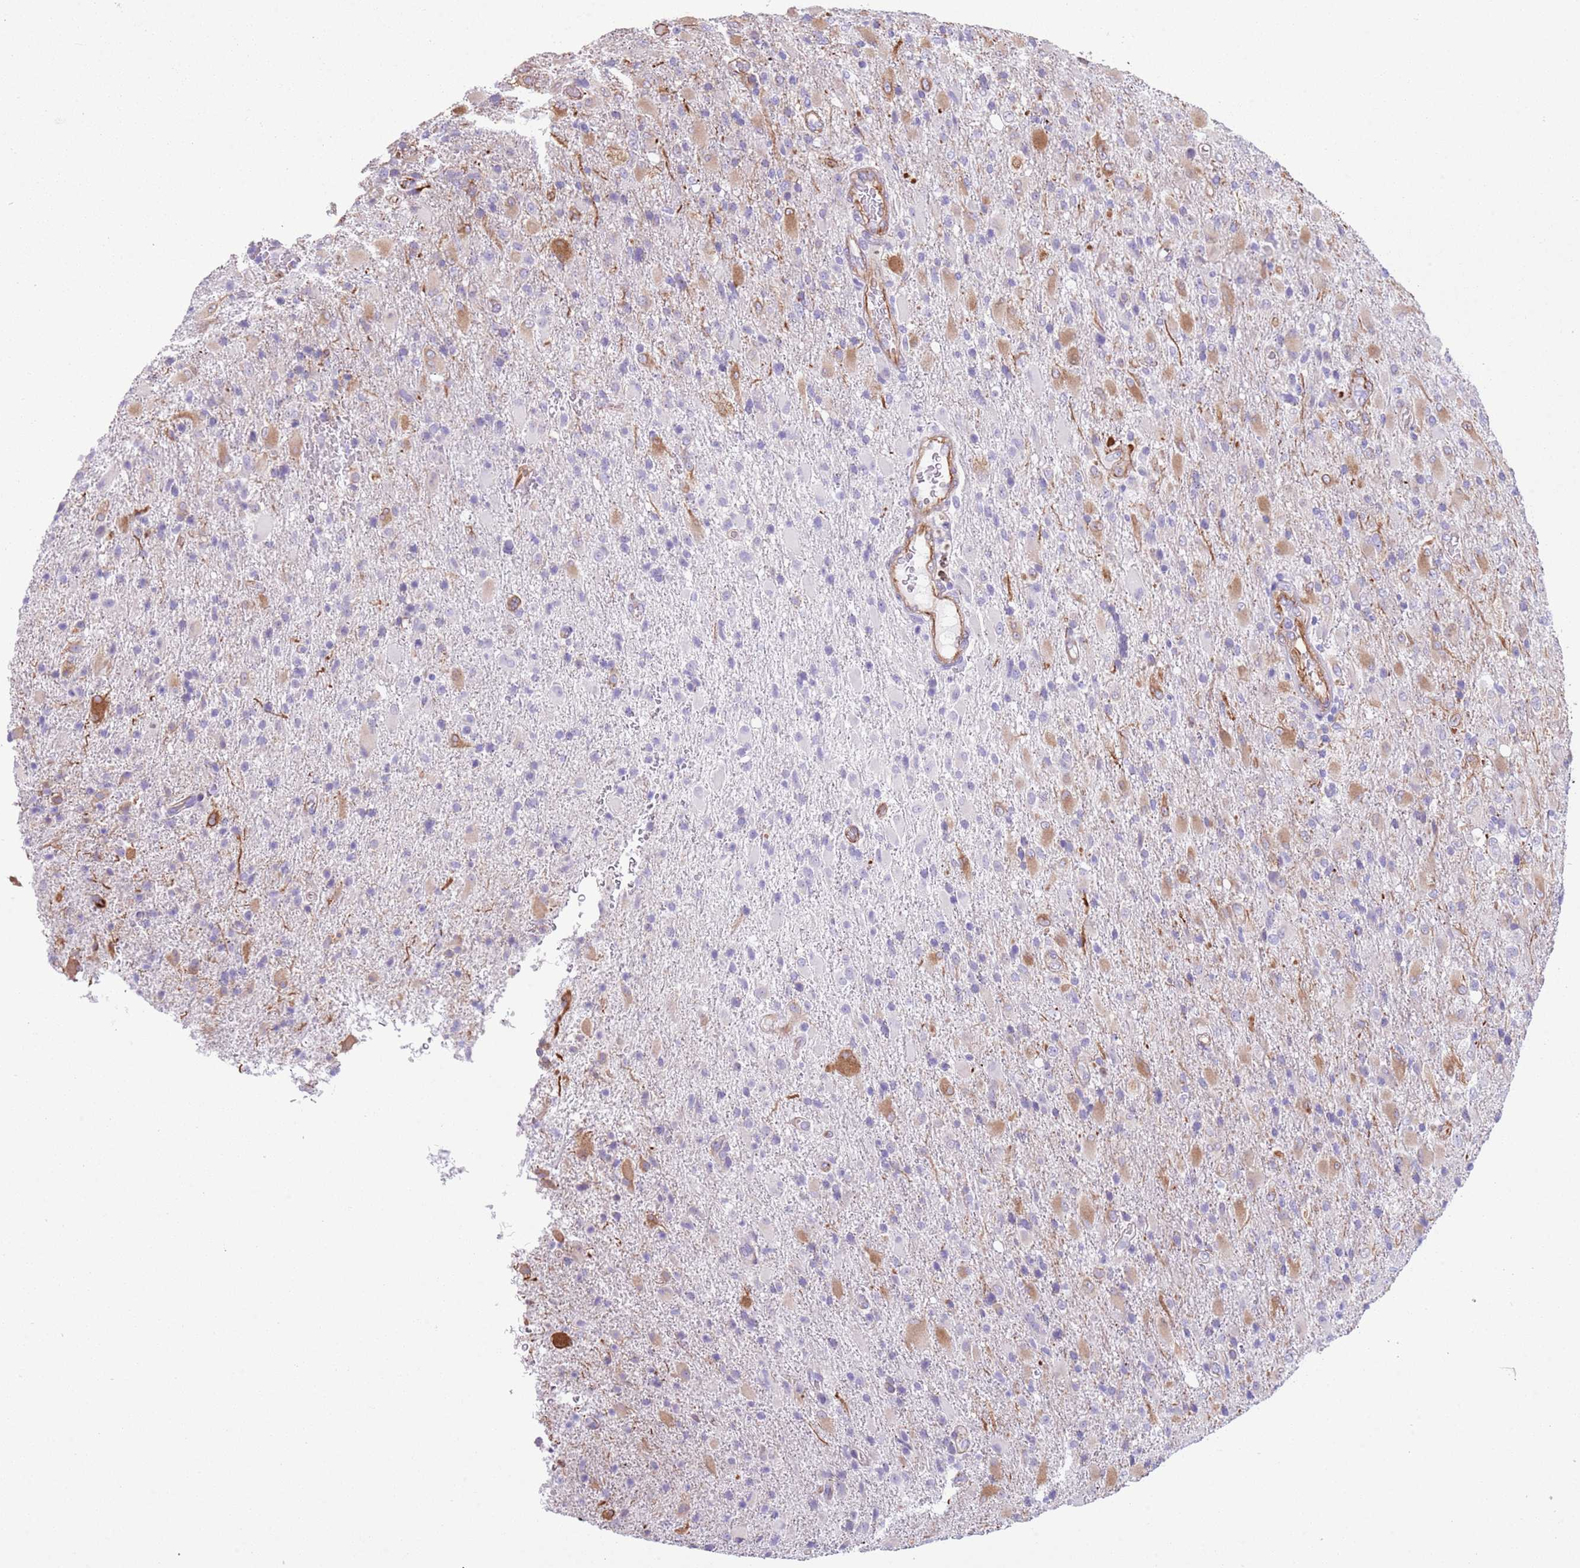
{"staining": {"intensity": "moderate", "quantity": "<25%", "location": "cytoplasmic/membranous"}, "tissue": "glioma", "cell_type": "Tumor cells", "image_type": "cancer", "snomed": [{"axis": "morphology", "description": "Glioma, malignant, Low grade"}, {"axis": "topography", "description": "Brain"}], "caption": "Immunohistochemical staining of malignant glioma (low-grade) demonstrates moderate cytoplasmic/membranous protein positivity in about <25% of tumor cells. The staining was performed using DAB to visualize the protein expression in brown, while the nuclei were stained in blue with hematoxylin (Magnification: 20x).", "gene": "TSGA13", "patient": {"sex": "male", "age": 65}}